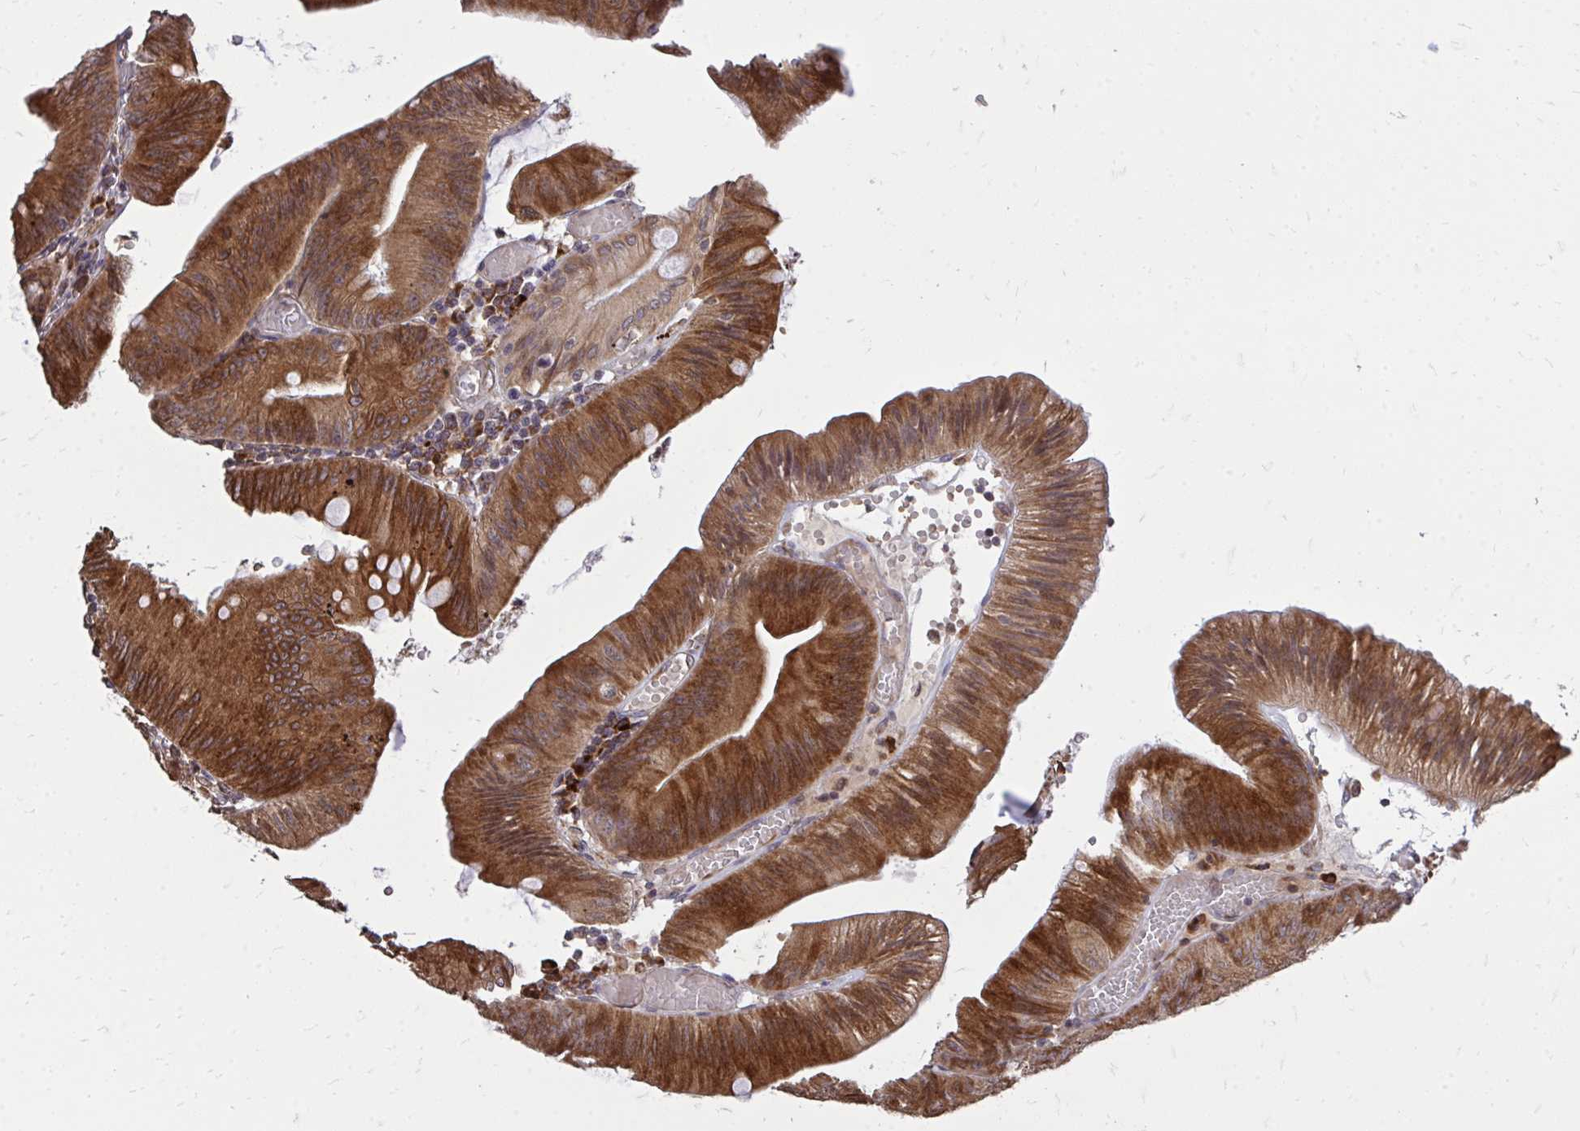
{"staining": {"intensity": "strong", "quantity": ">75%", "location": "cytoplasmic/membranous"}, "tissue": "colorectal cancer", "cell_type": "Tumor cells", "image_type": "cancer", "snomed": [{"axis": "morphology", "description": "Adenocarcinoma, NOS"}, {"axis": "topography", "description": "Colon"}], "caption": "This is an image of immunohistochemistry staining of adenocarcinoma (colorectal), which shows strong positivity in the cytoplasmic/membranous of tumor cells.", "gene": "METTL9", "patient": {"sex": "male", "age": 84}}